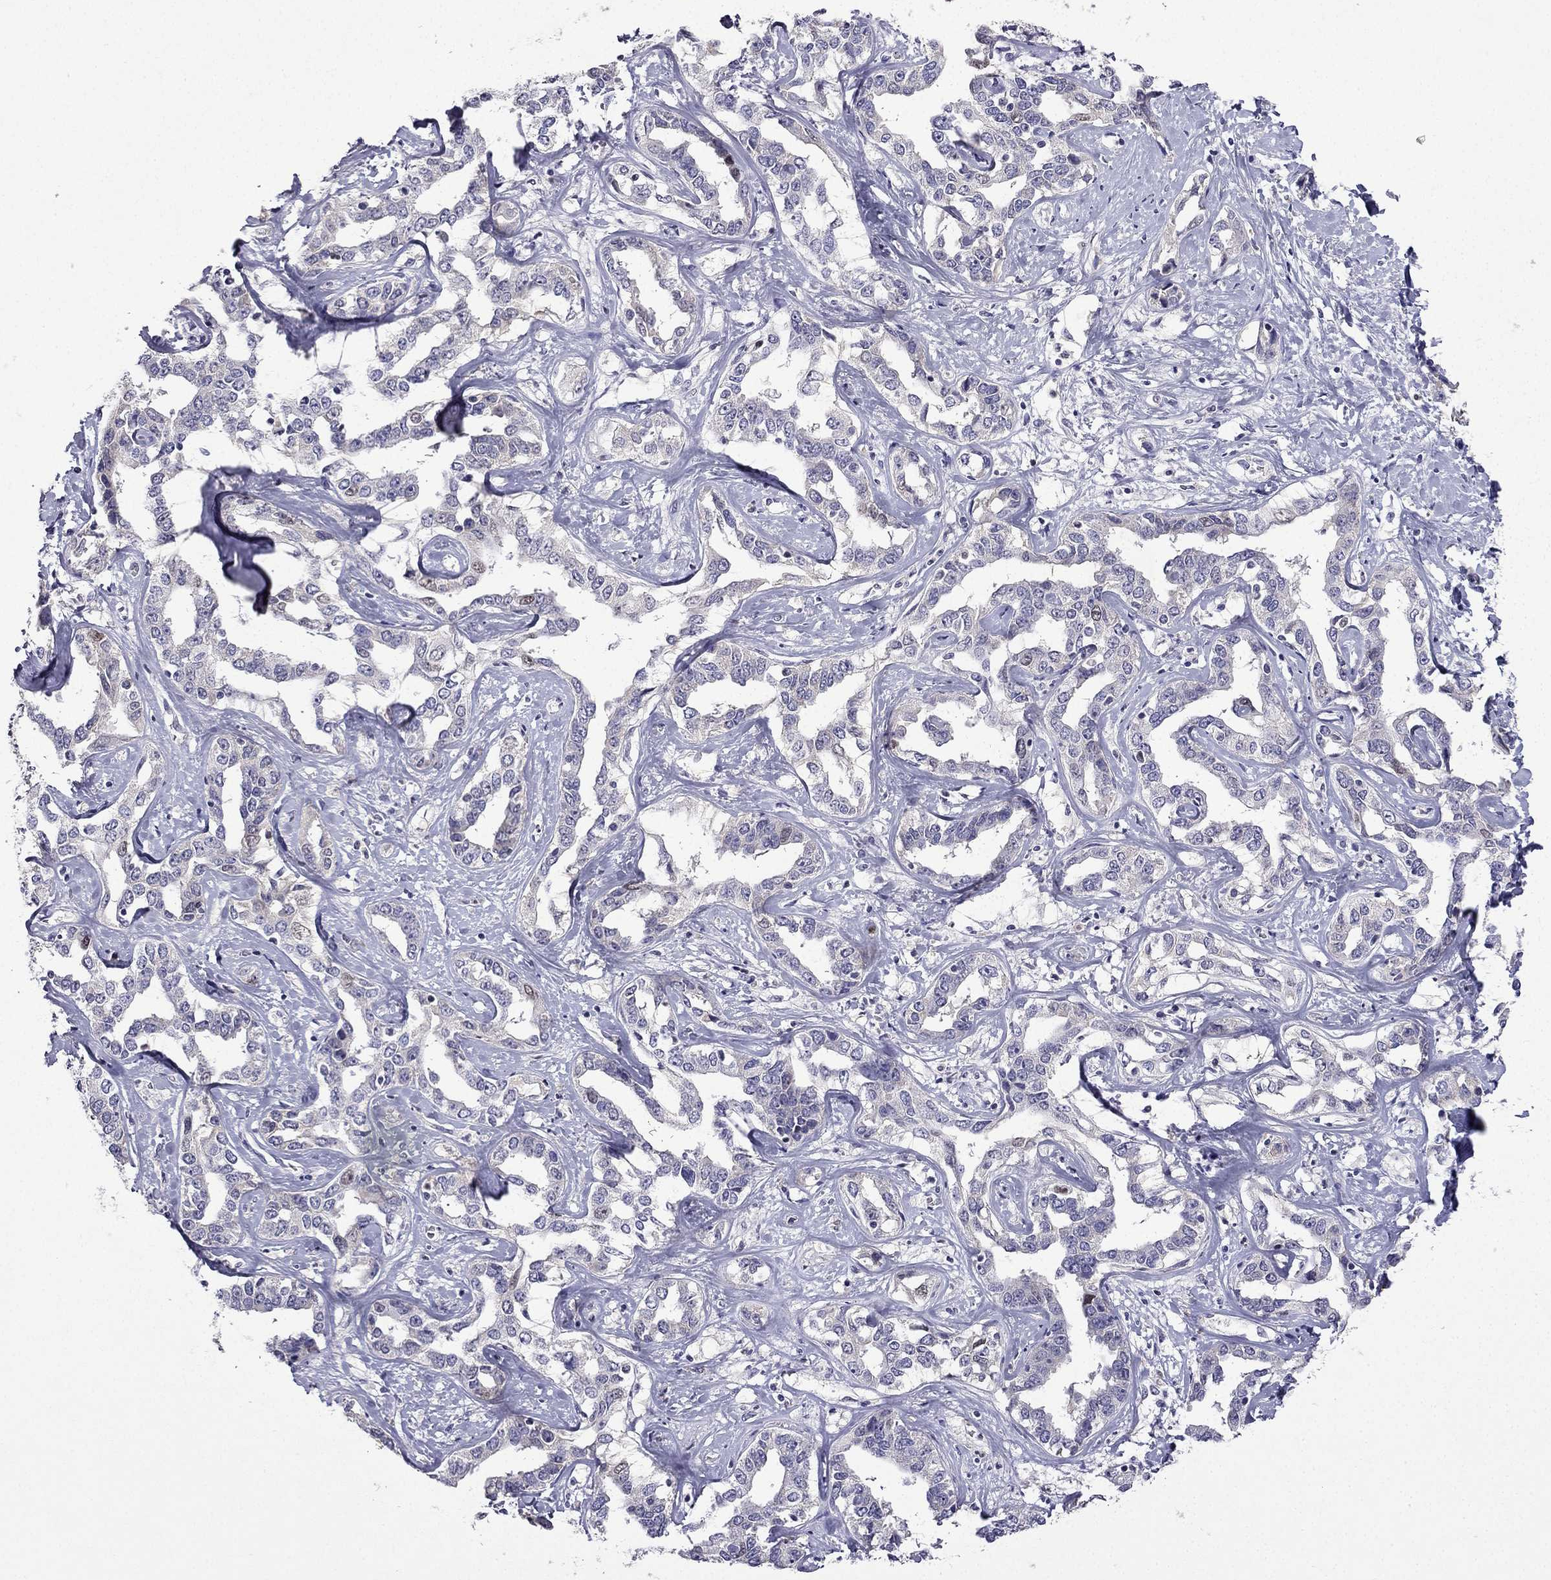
{"staining": {"intensity": "negative", "quantity": "none", "location": "none"}, "tissue": "liver cancer", "cell_type": "Tumor cells", "image_type": "cancer", "snomed": [{"axis": "morphology", "description": "Cholangiocarcinoma"}, {"axis": "topography", "description": "Liver"}], "caption": "Immunohistochemical staining of cholangiocarcinoma (liver) shows no significant staining in tumor cells.", "gene": "UHRF1", "patient": {"sex": "male", "age": 59}}